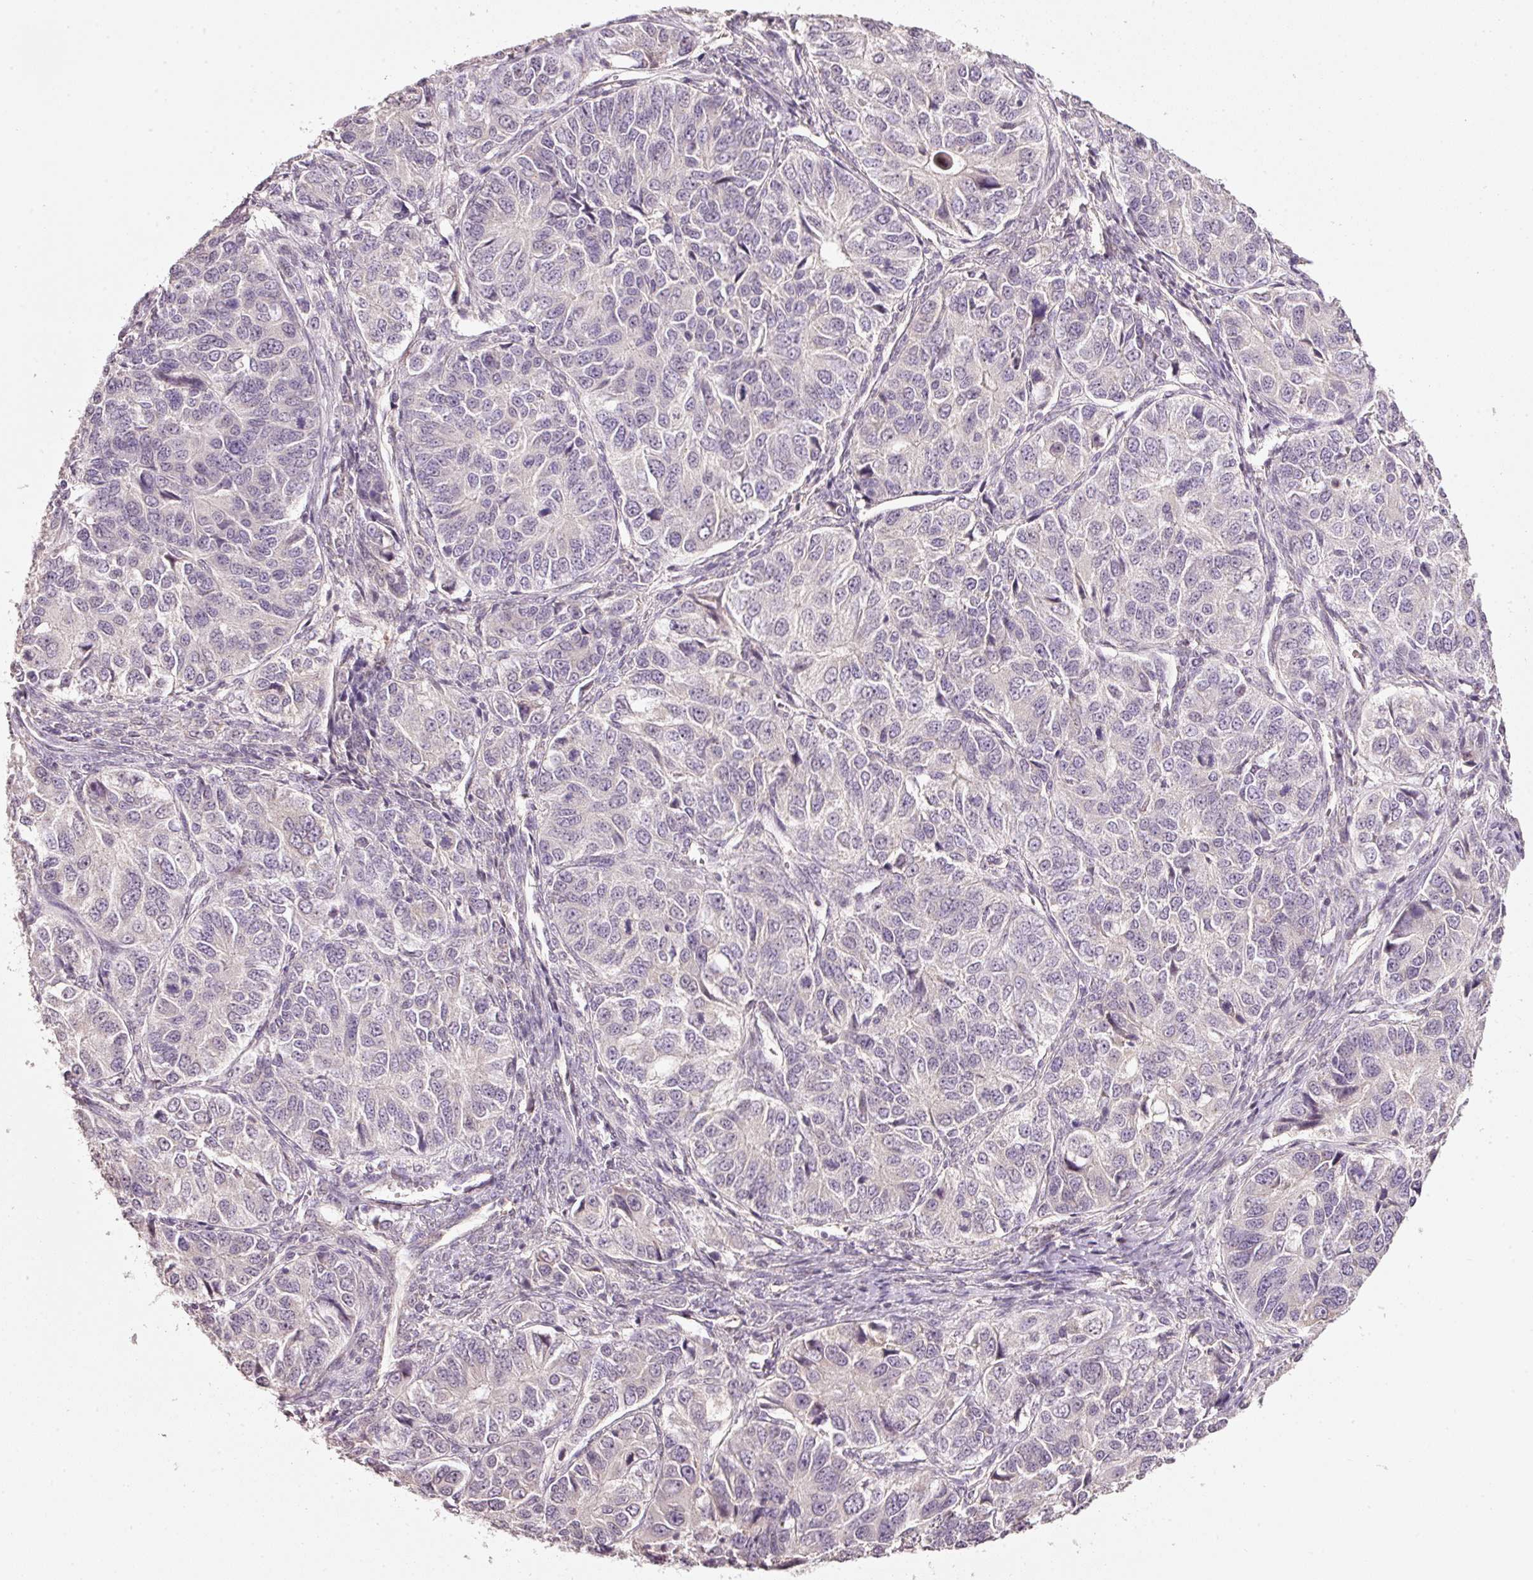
{"staining": {"intensity": "negative", "quantity": "none", "location": "none"}, "tissue": "ovarian cancer", "cell_type": "Tumor cells", "image_type": "cancer", "snomed": [{"axis": "morphology", "description": "Carcinoma, endometroid"}, {"axis": "topography", "description": "Ovary"}], "caption": "Immunohistochemical staining of ovarian endometroid carcinoma exhibits no significant positivity in tumor cells.", "gene": "TOB2", "patient": {"sex": "female", "age": 51}}